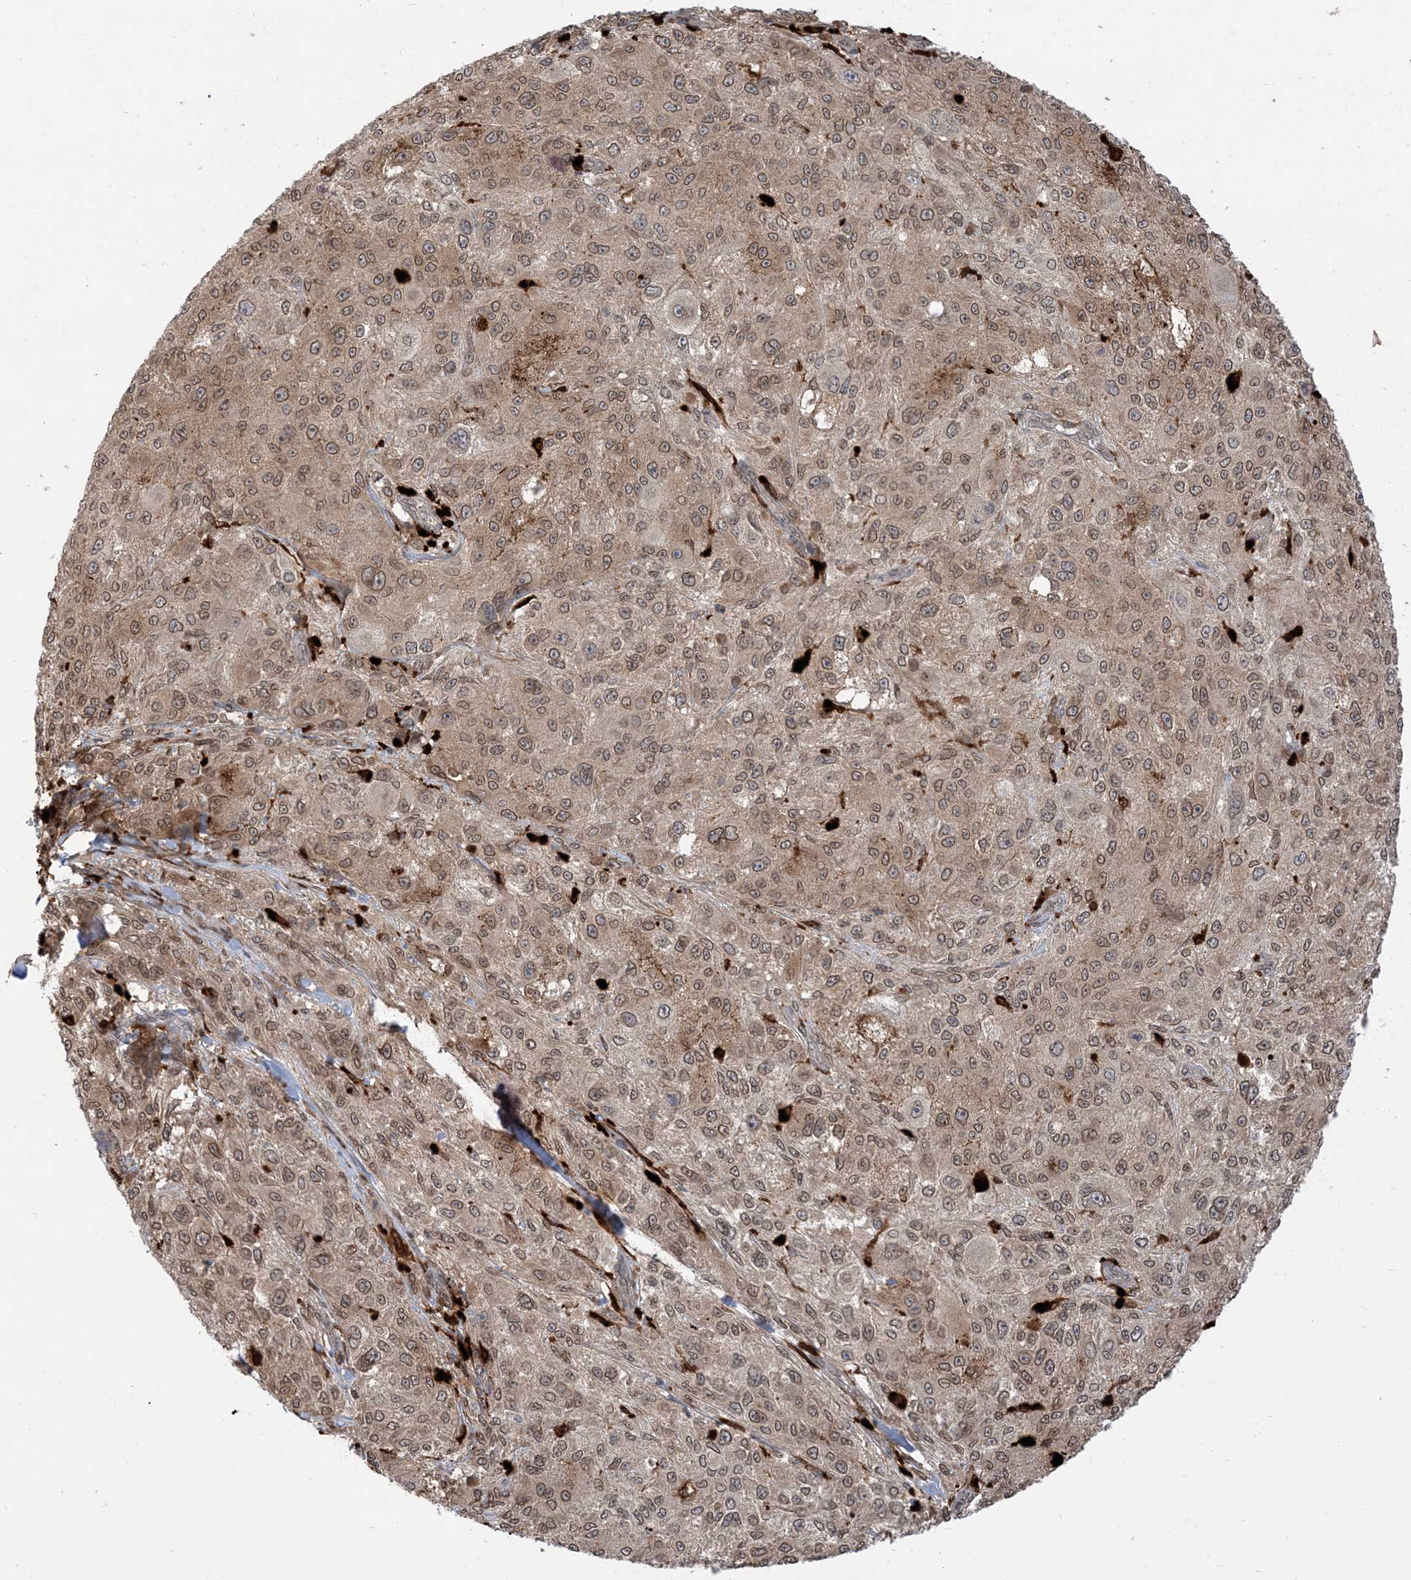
{"staining": {"intensity": "moderate", "quantity": ">75%", "location": "cytoplasmic/membranous,nuclear"}, "tissue": "melanoma", "cell_type": "Tumor cells", "image_type": "cancer", "snomed": [{"axis": "morphology", "description": "Necrosis, NOS"}, {"axis": "morphology", "description": "Malignant melanoma, NOS"}, {"axis": "topography", "description": "Skin"}], "caption": "Immunohistochemistry (IHC) of human malignant melanoma shows medium levels of moderate cytoplasmic/membranous and nuclear positivity in about >75% of tumor cells.", "gene": "NAGK", "patient": {"sex": "female", "age": 87}}